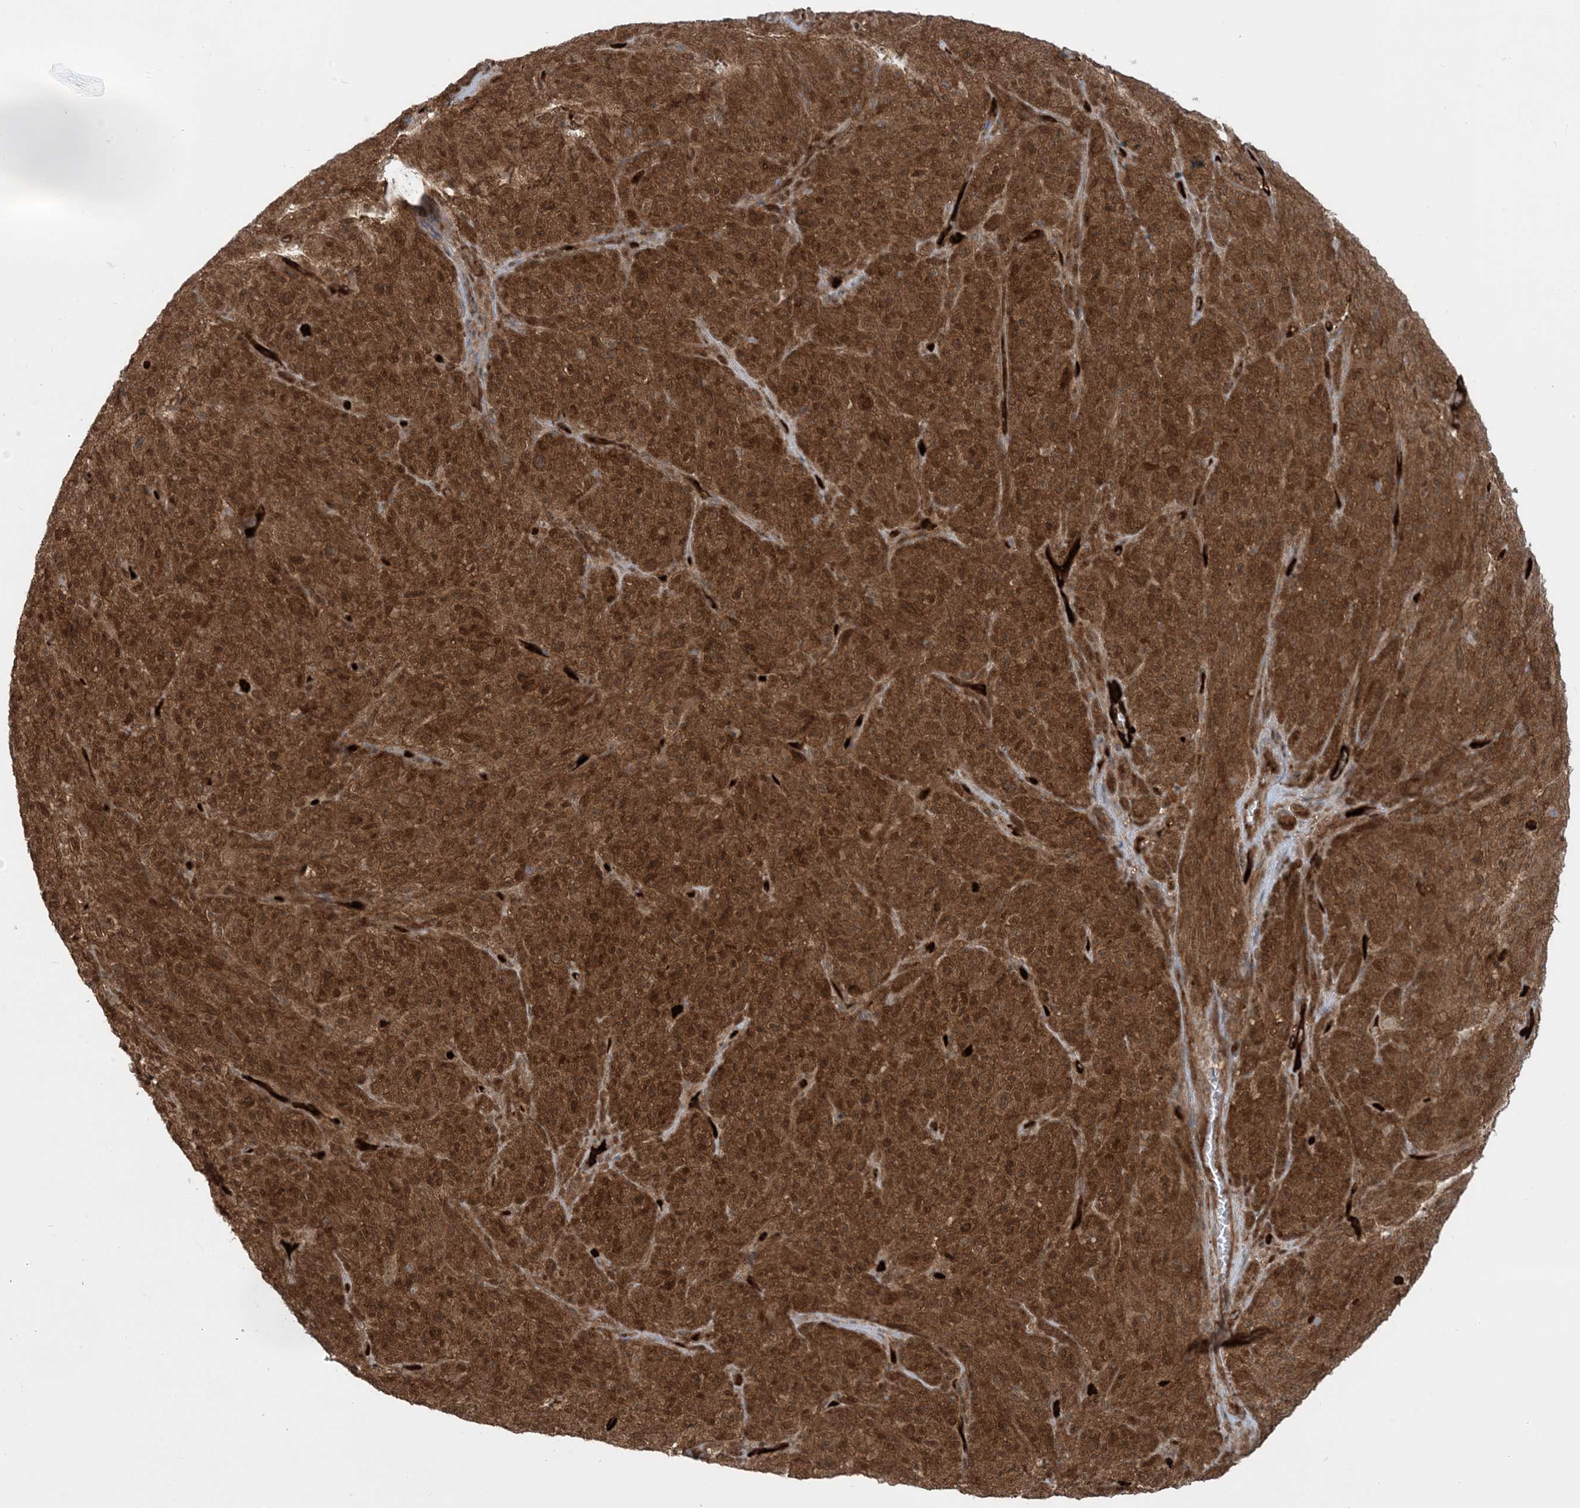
{"staining": {"intensity": "strong", "quantity": ">75%", "location": "cytoplasmic/membranous,nuclear"}, "tissue": "melanoma", "cell_type": "Tumor cells", "image_type": "cancer", "snomed": [{"axis": "morphology", "description": "Malignant melanoma, NOS"}, {"axis": "topography", "description": "Skin"}], "caption": "An immunohistochemistry image of neoplastic tissue is shown. Protein staining in brown highlights strong cytoplasmic/membranous and nuclear positivity in melanoma within tumor cells.", "gene": "PPM1F", "patient": {"sex": "female", "age": 82}}